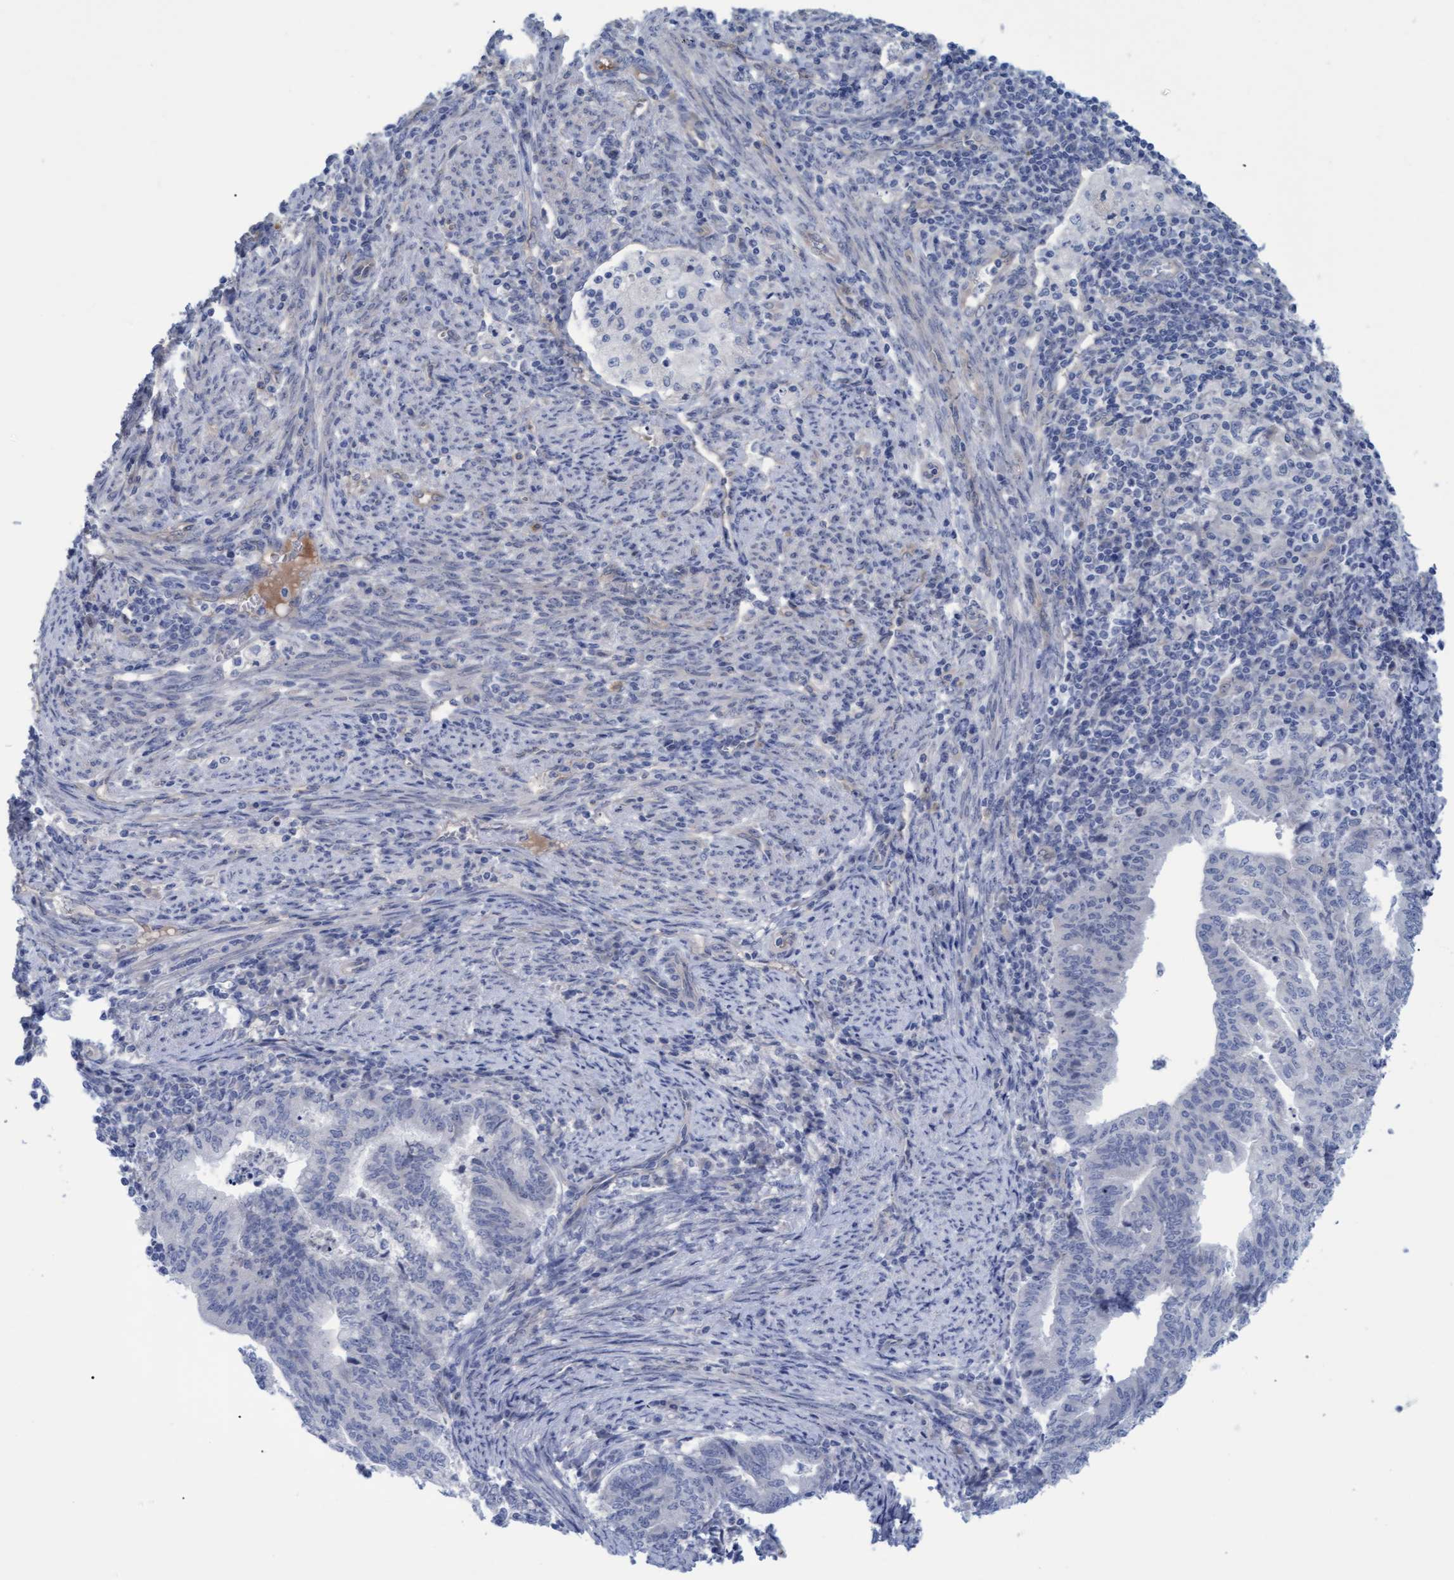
{"staining": {"intensity": "negative", "quantity": "none", "location": "none"}, "tissue": "endometrial cancer", "cell_type": "Tumor cells", "image_type": "cancer", "snomed": [{"axis": "morphology", "description": "Polyp, NOS"}, {"axis": "morphology", "description": "Adenocarcinoma, NOS"}, {"axis": "morphology", "description": "Adenoma, NOS"}, {"axis": "topography", "description": "Endometrium"}], "caption": "Immunohistochemistry micrograph of neoplastic tissue: human endometrial cancer stained with DAB (3,3'-diaminobenzidine) demonstrates no significant protein staining in tumor cells. (DAB (3,3'-diaminobenzidine) immunohistochemistry (IHC), high magnification).", "gene": "STXBP1", "patient": {"sex": "female", "age": 79}}